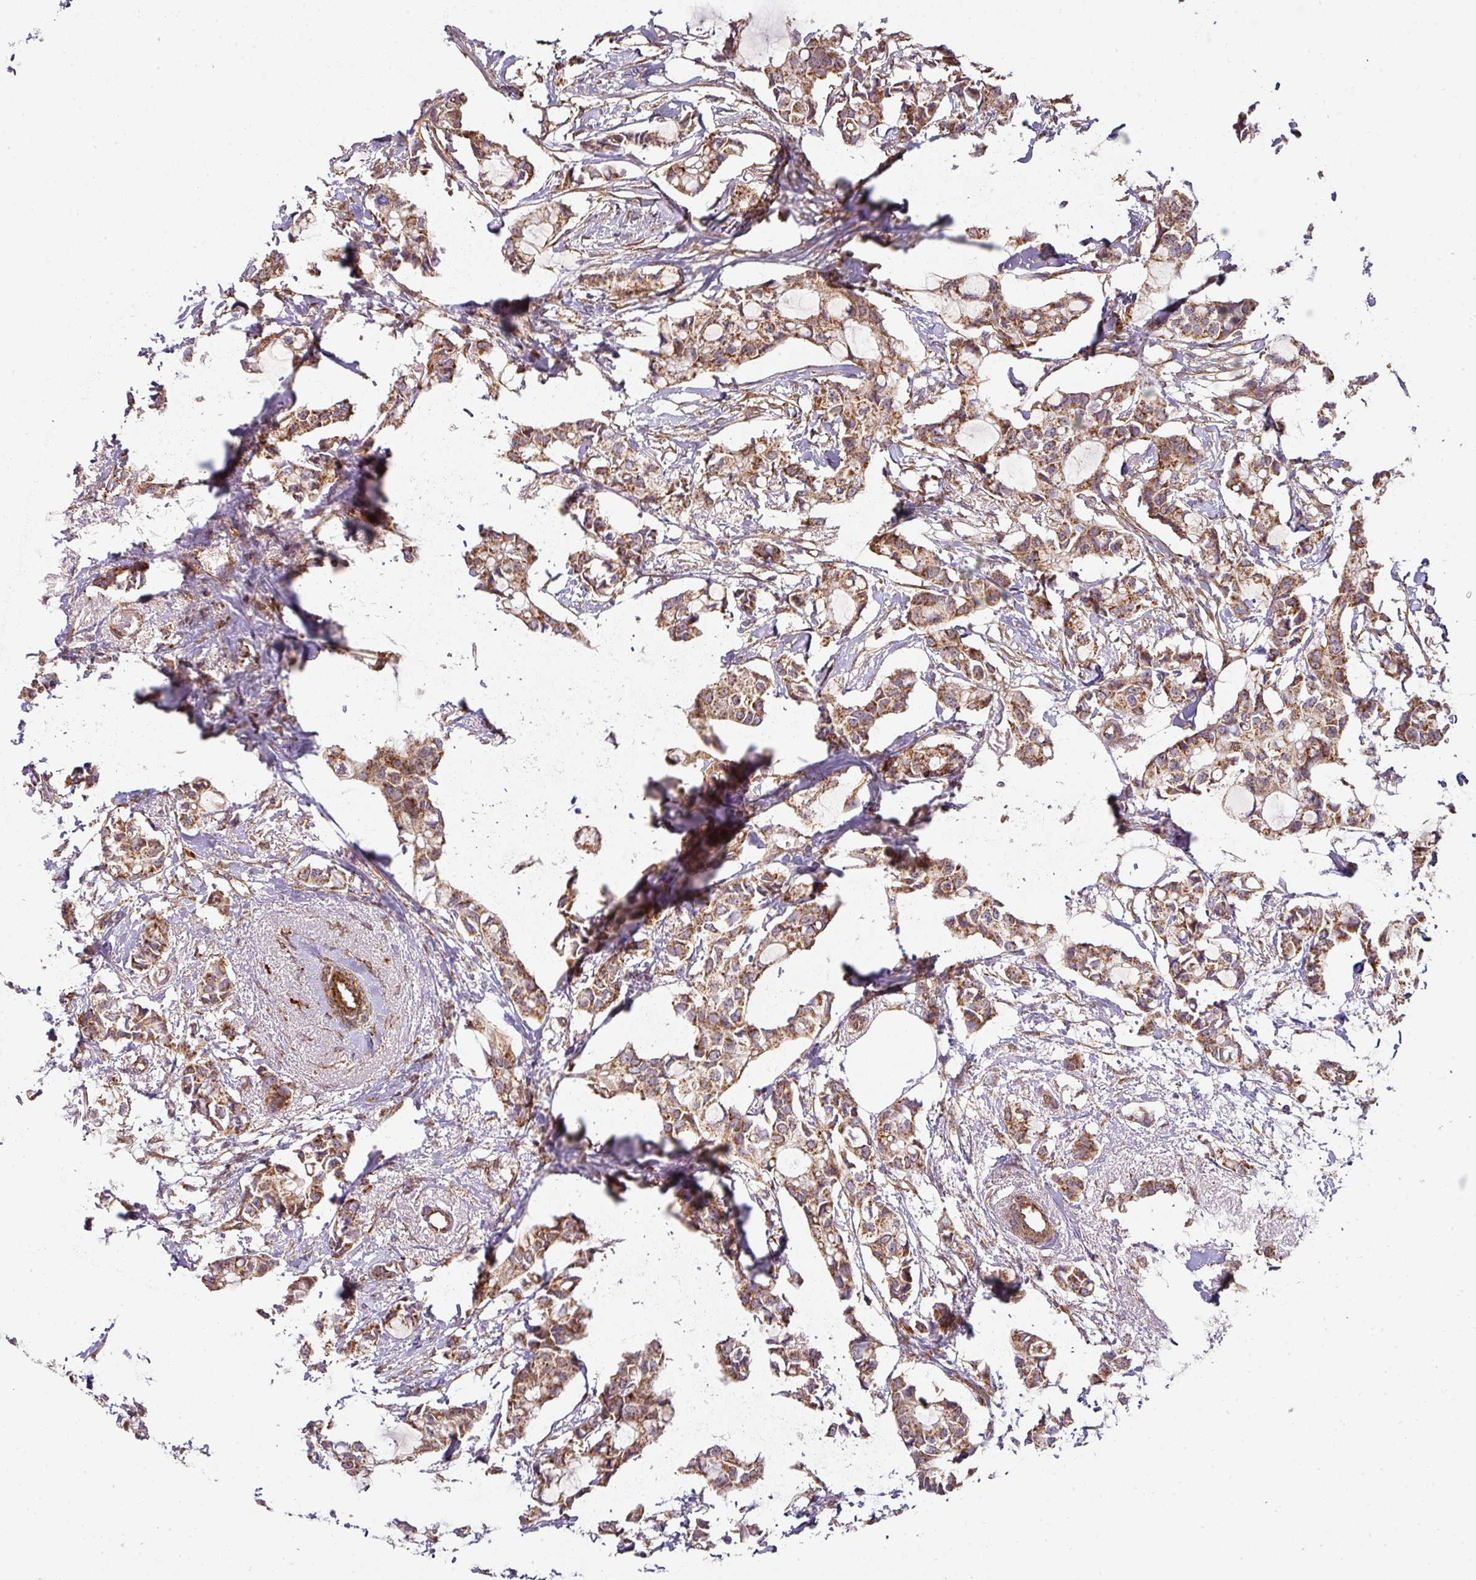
{"staining": {"intensity": "moderate", "quantity": ">75%", "location": "cytoplasmic/membranous"}, "tissue": "breast cancer", "cell_type": "Tumor cells", "image_type": "cancer", "snomed": [{"axis": "morphology", "description": "Duct carcinoma"}, {"axis": "topography", "description": "Breast"}], "caption": "Human breast cancer (infiltrating ductal carcinoma) stained with a brown dye demonstrates moderate cytoplasmic/membranous positive staining in approximately >75% of tumor cells.", "gene": "STK35", "patient": {"sex": "female", "age": 73}}